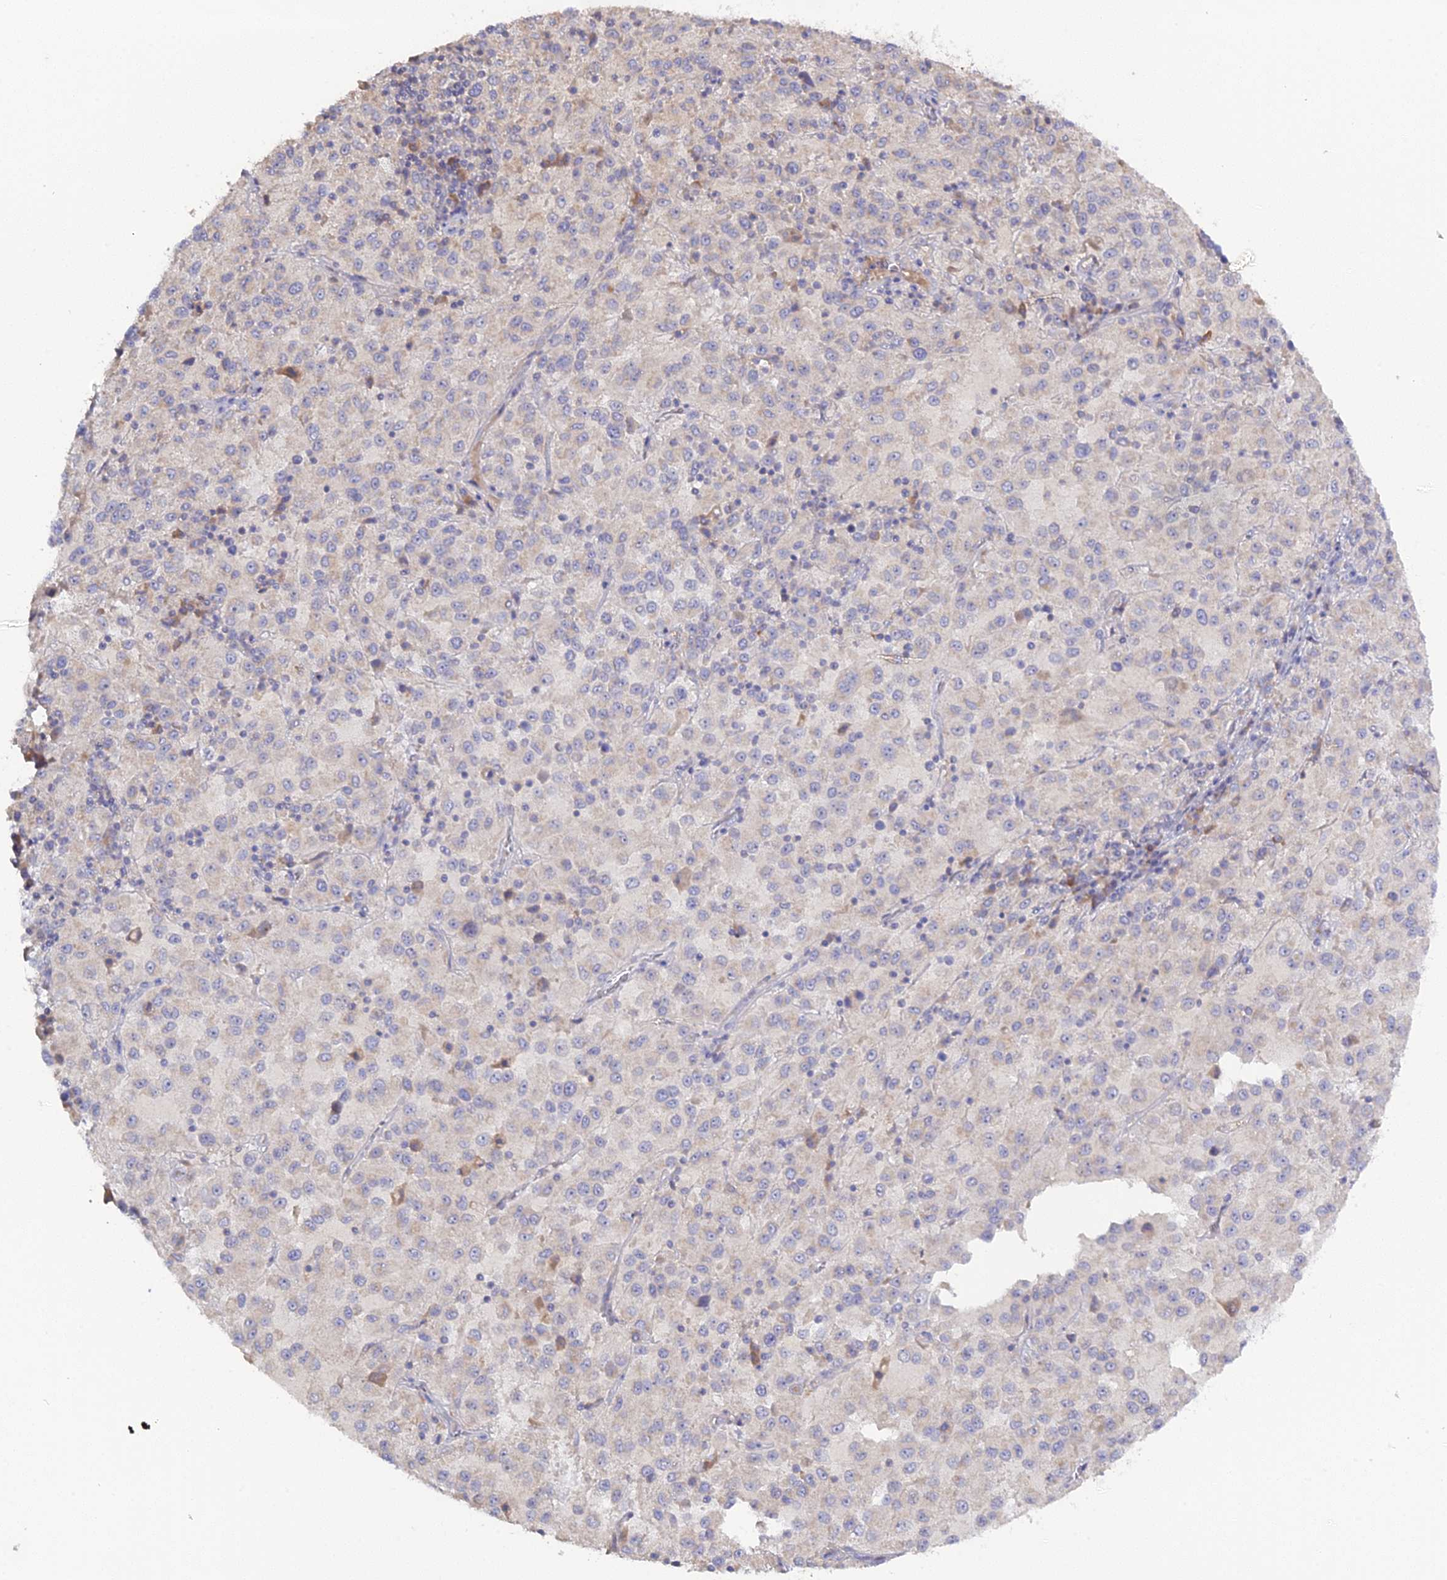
{"staining": {"intensity": "negative", "quantity": "none", "location": "none"}, "tissue": "melanoma", "cell_type": "Tumor cells", "image_type": "cancer", "snomed": [{"axis": "morphology", "description": "Malignant melanoma, Metastatic site"}, {"axis": "topography", "description": "Lung"}], "caption": "The image displays no staining of tumor cells in melanoma.", "gene": "ADGRA1", "patient": {"sex": "male", "age": 64}}